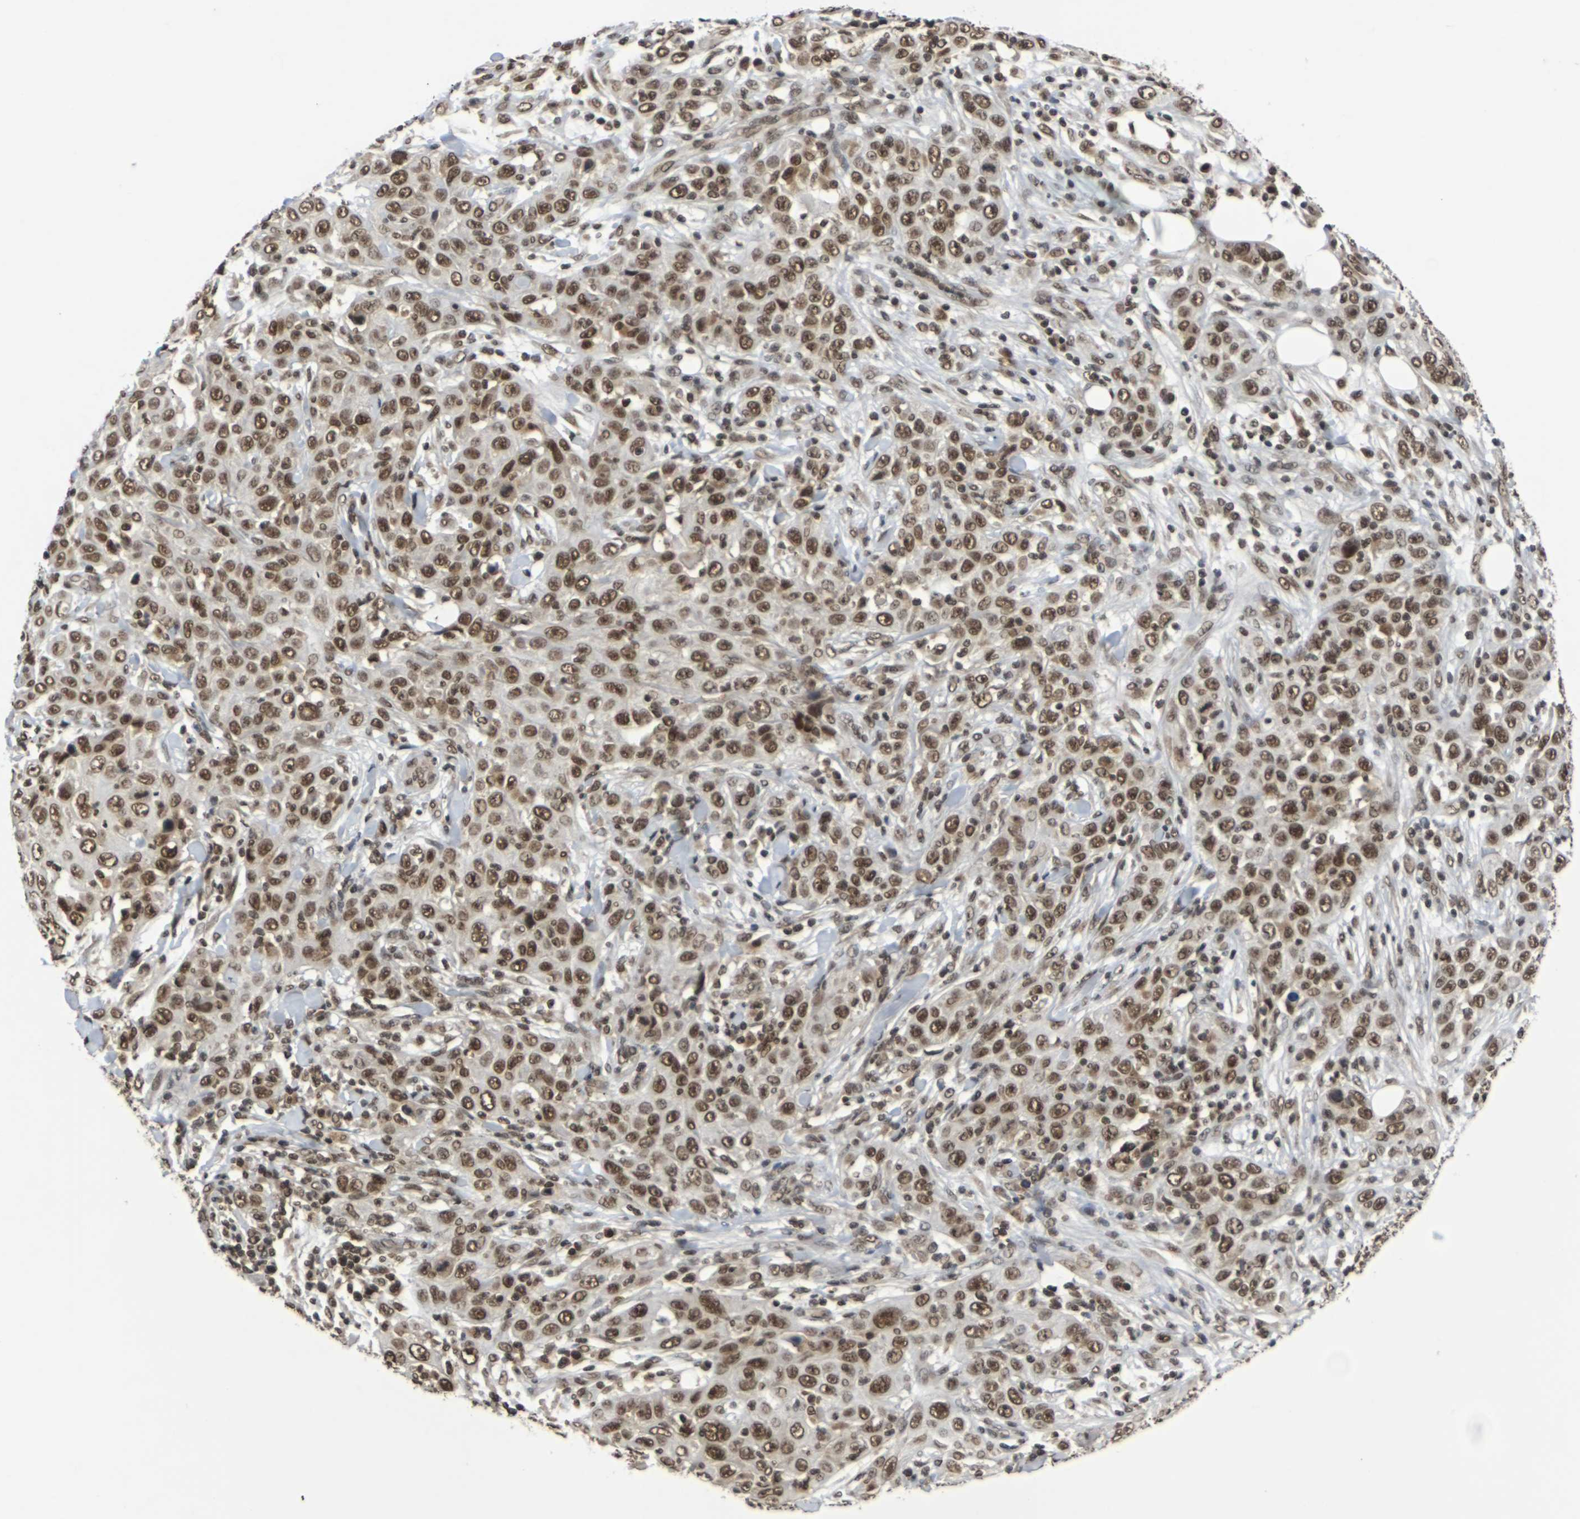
{"staining": {"intensity": "moderate", "quantity": ">75%", "location": "nuclear"}, "tissue": "skin cancer", "cell_type": "Tumor cells", "image_type": "cancer", "snomed": [{"axis": "morphology", "description": "Squamous cell carcinoma, NOS"}, {"axis": "topography", "description": "Skin"}], "caption": "Immunohistochemistry of human skin squamous cell carcinoma displays medium levels of moderate nuclear positivity in approximately >75% of tumor cells. (DAB IHC with brightfield microscopy, high magnification).", "gene": "NELFA", "patient": {"sex": "female", "age": 88}}